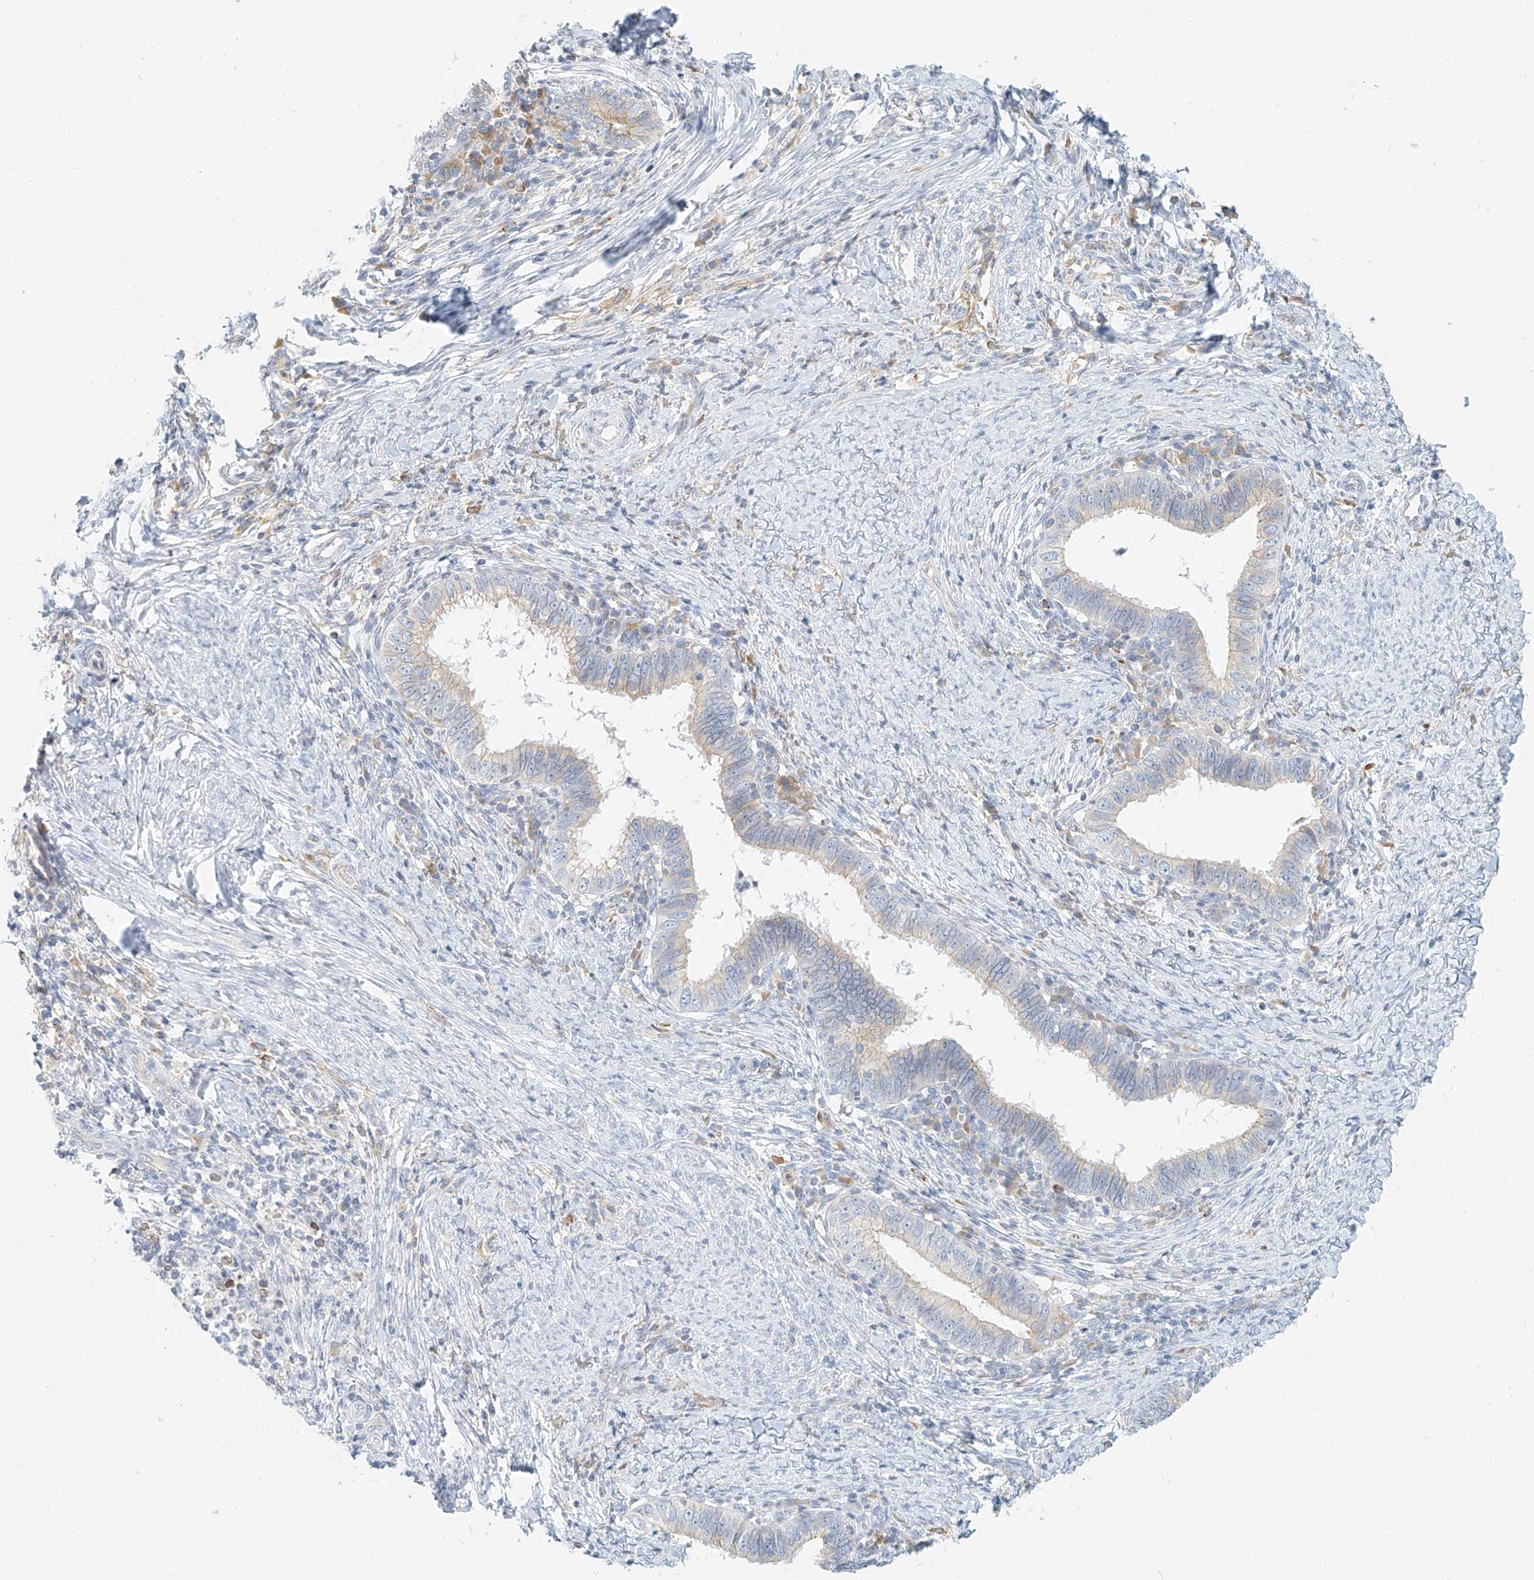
{"staining": {"intensity": "negative", "quantity": "none", "location": "none"}, "tissue": "cervical cancer", "cell_type": "Tumor cells", "image_type": "cancer", "snomed": [{"axis": "morphology", "description": "Adenocarcinoma, NOS"}, {"axis": "topography", "description": "Cervix"}], "caption": "A high-resolution histopathology image shows immunohistochemistry (IHC) staining of cervical adenocarcinoma, which reveals no significant expression in tumor cells.", "gene": "DHRS7", "patient": {"sex": "female", "age": 36}}